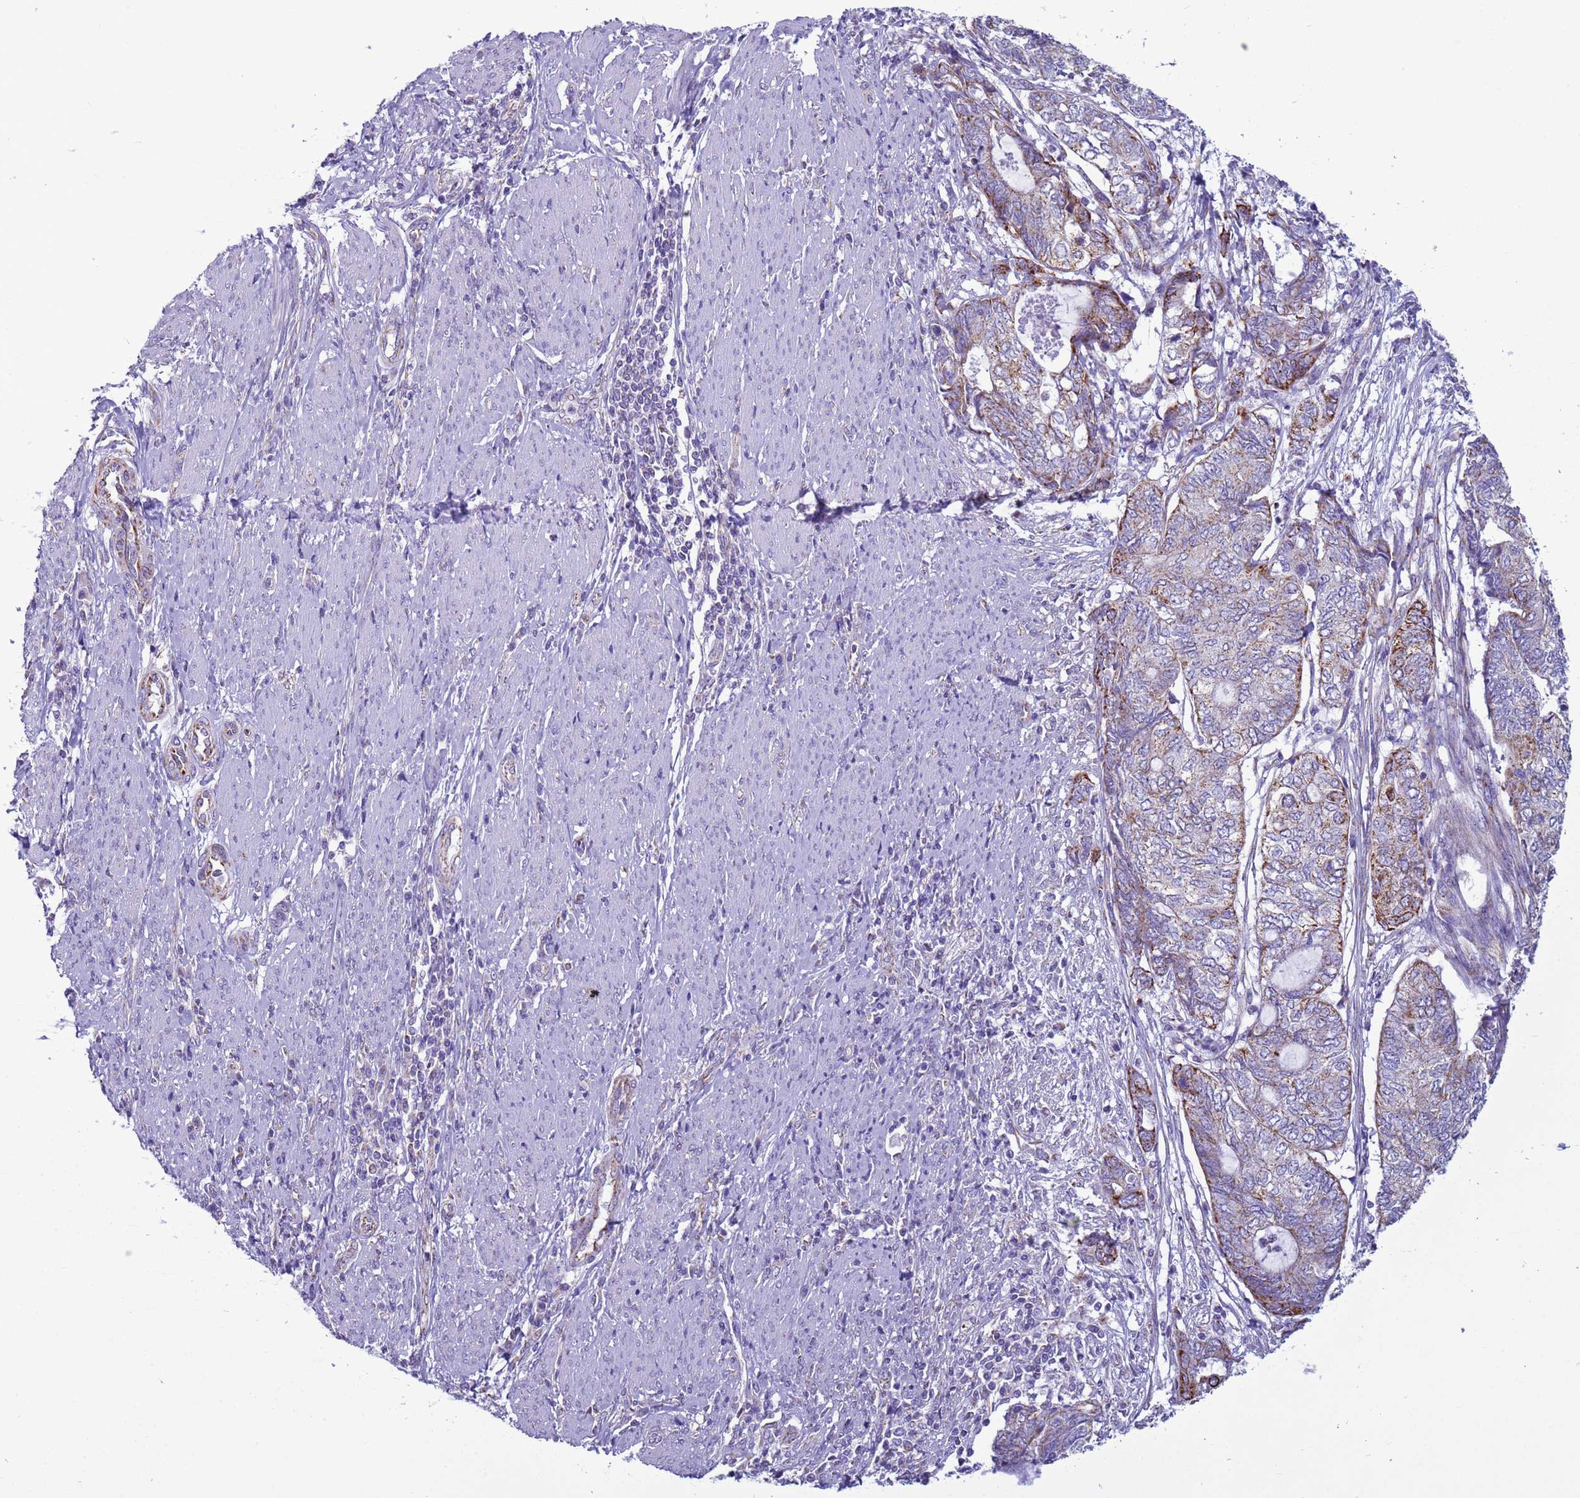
{"staining": {"intensity": "moderate", "quantity": "25%-75%", "location": "cytoplasmic/membranous"}, "tissue": "endometrial cancer", "cell_type": "Tumor cells", "image_type": "cancer", "snomed": [{"axis": "morphology", "description": "Adenocarcinoma, NOS"}, {"axis": "topography", "description": "Uterus"}, {"axis": "topography", "description": "Endometrium"}], "caption": "DAB (3,3'-diaminobenzidine) immunohistochemical staining of adenocarcinoma (endometrial) shows moderate cytoplasmic/membranous protein positivity in about 25%-75% of tumor cells. The protein of interest is stained brown, and the nuclei are stained in blue (DAB IHC with brightfield microscopy, high magnification).", "gene": "NCALD", "patient": {"sex": "female", "age": 70}}